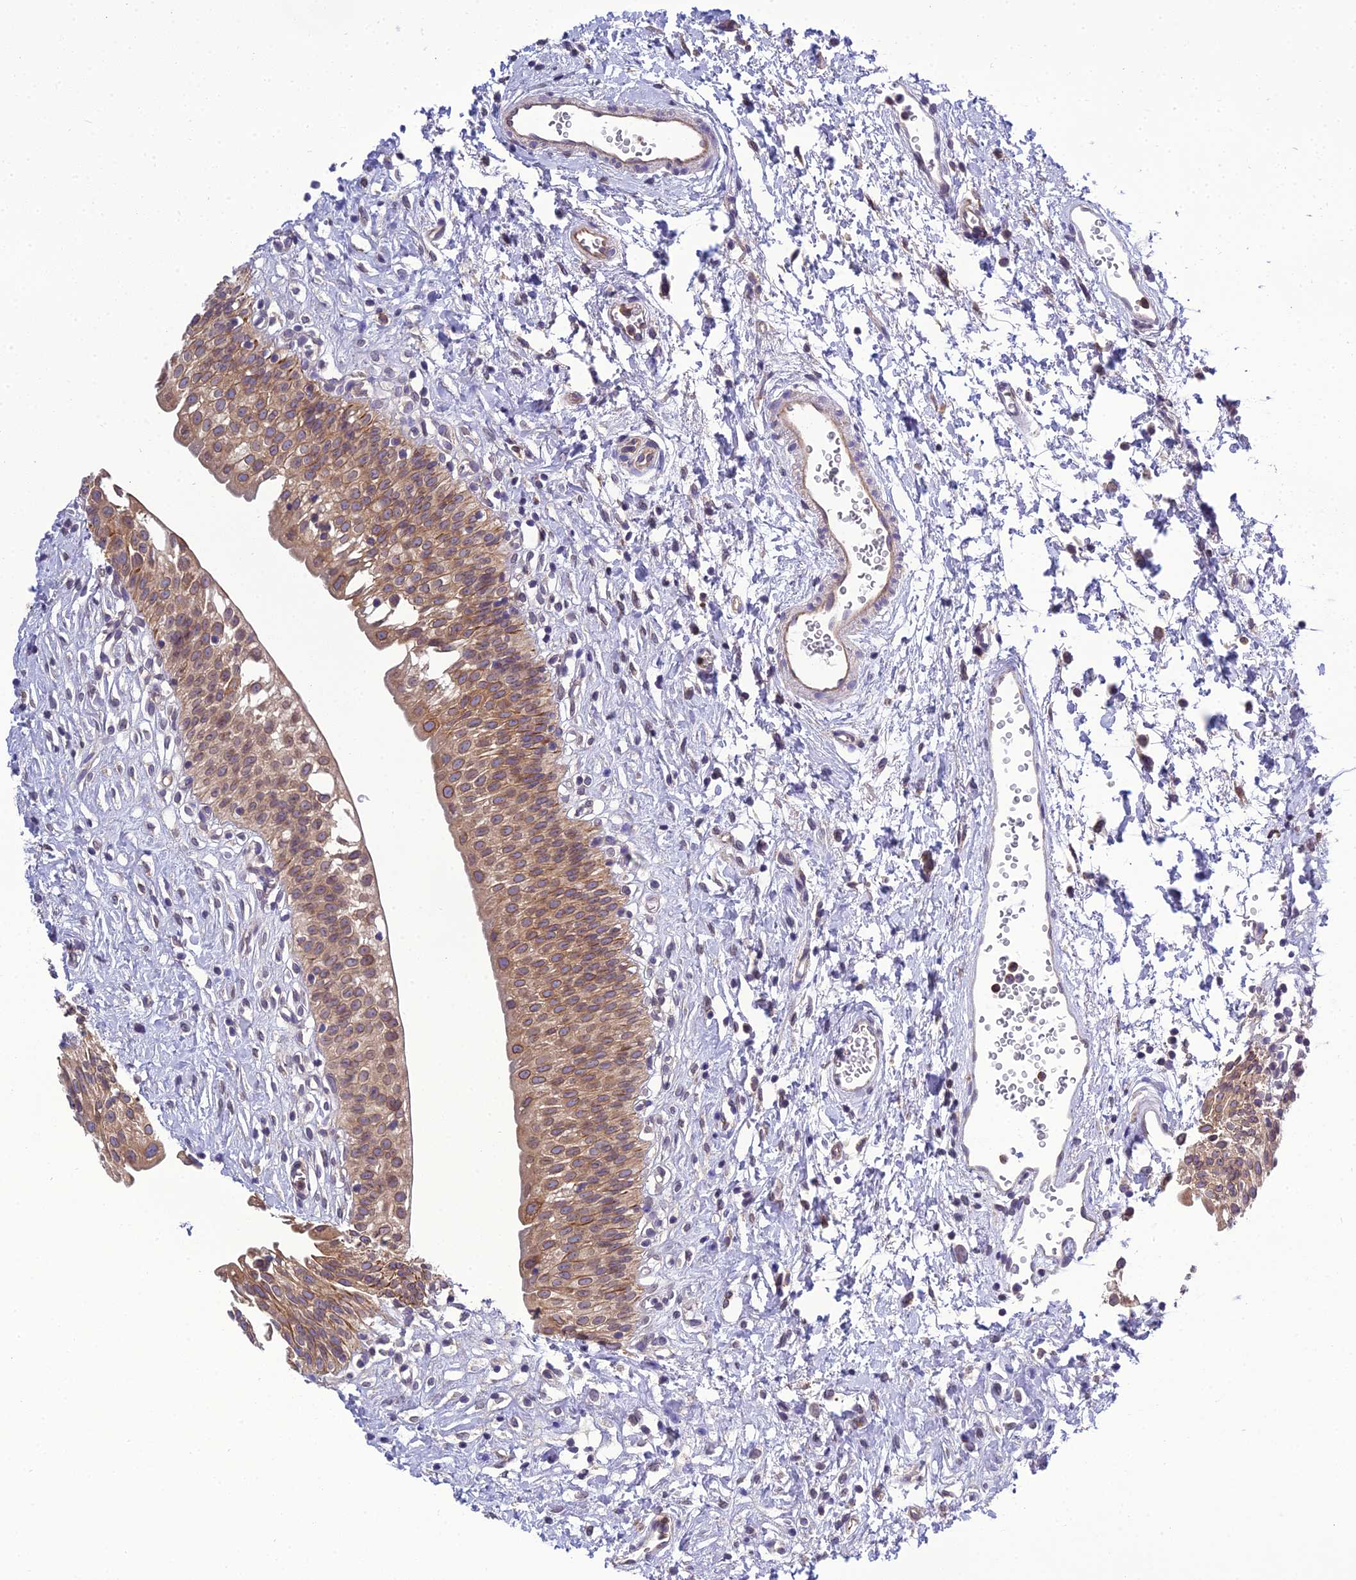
{"staining": {"intensity": "moderate", "quantity": ">75%", "location": "cytoplasmic/membranous,nuclear"}, "tissue": "urinary bladder", "cell_type": "Urothelial cells", "image_type": "normal", "snomed": [{"axis": "morphology", "description": "Normal tissue, NOS"}, {"axis": "topography", "description": "Urinary bladder"}], "caption": "Immunohistochemistry (IHC) of normal human urinary bladder demonstrates medium levels of moderate cytoplasmic/membranous,nuclear staining in approximately >75% of urothelial cells.", "gene": "GOLPH3", "patient": {"sex": "male", "age": 51}}